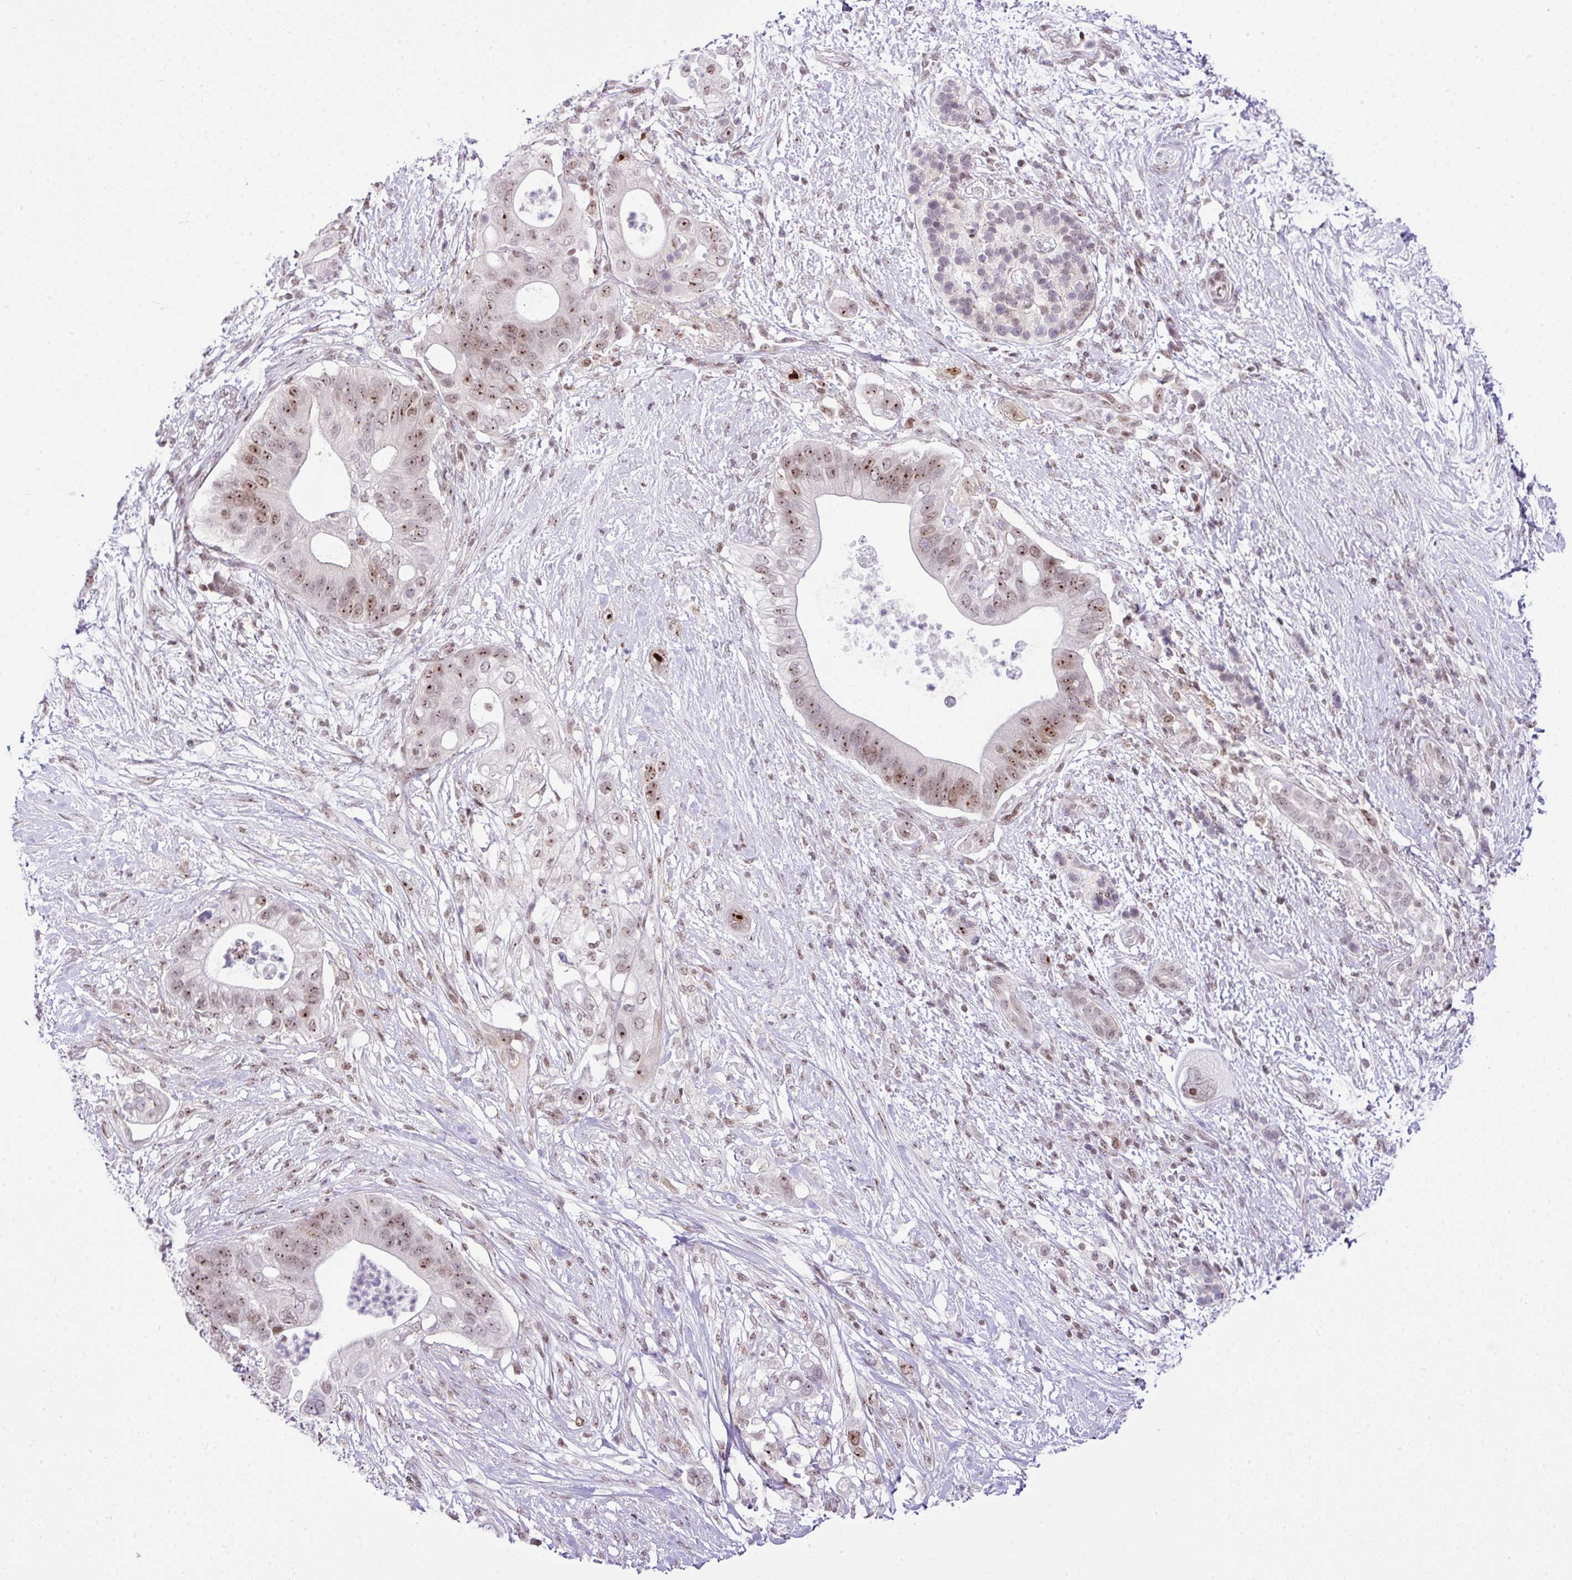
{"staining": {"intensity": "moderate", "quantity": ">75%", "location": "nuclear"}, "tissue": "pancreatic cancer", "cell_type": "Tumor cells", "image_type": "cancer", "snomed": [{"axis": "morphology", "description": "Adenocarcinoma, NOS"}, {"axis": "topography", "description": "Pancreas"}], "caption": "Protein expression by immunohistochemistry shows moderate nuclear positivity in about >75% of tumor cells in adenocarcinoma (pancreatic).", "gene": "CCDC137", "patient": {"sex": "female", "age": 72}}